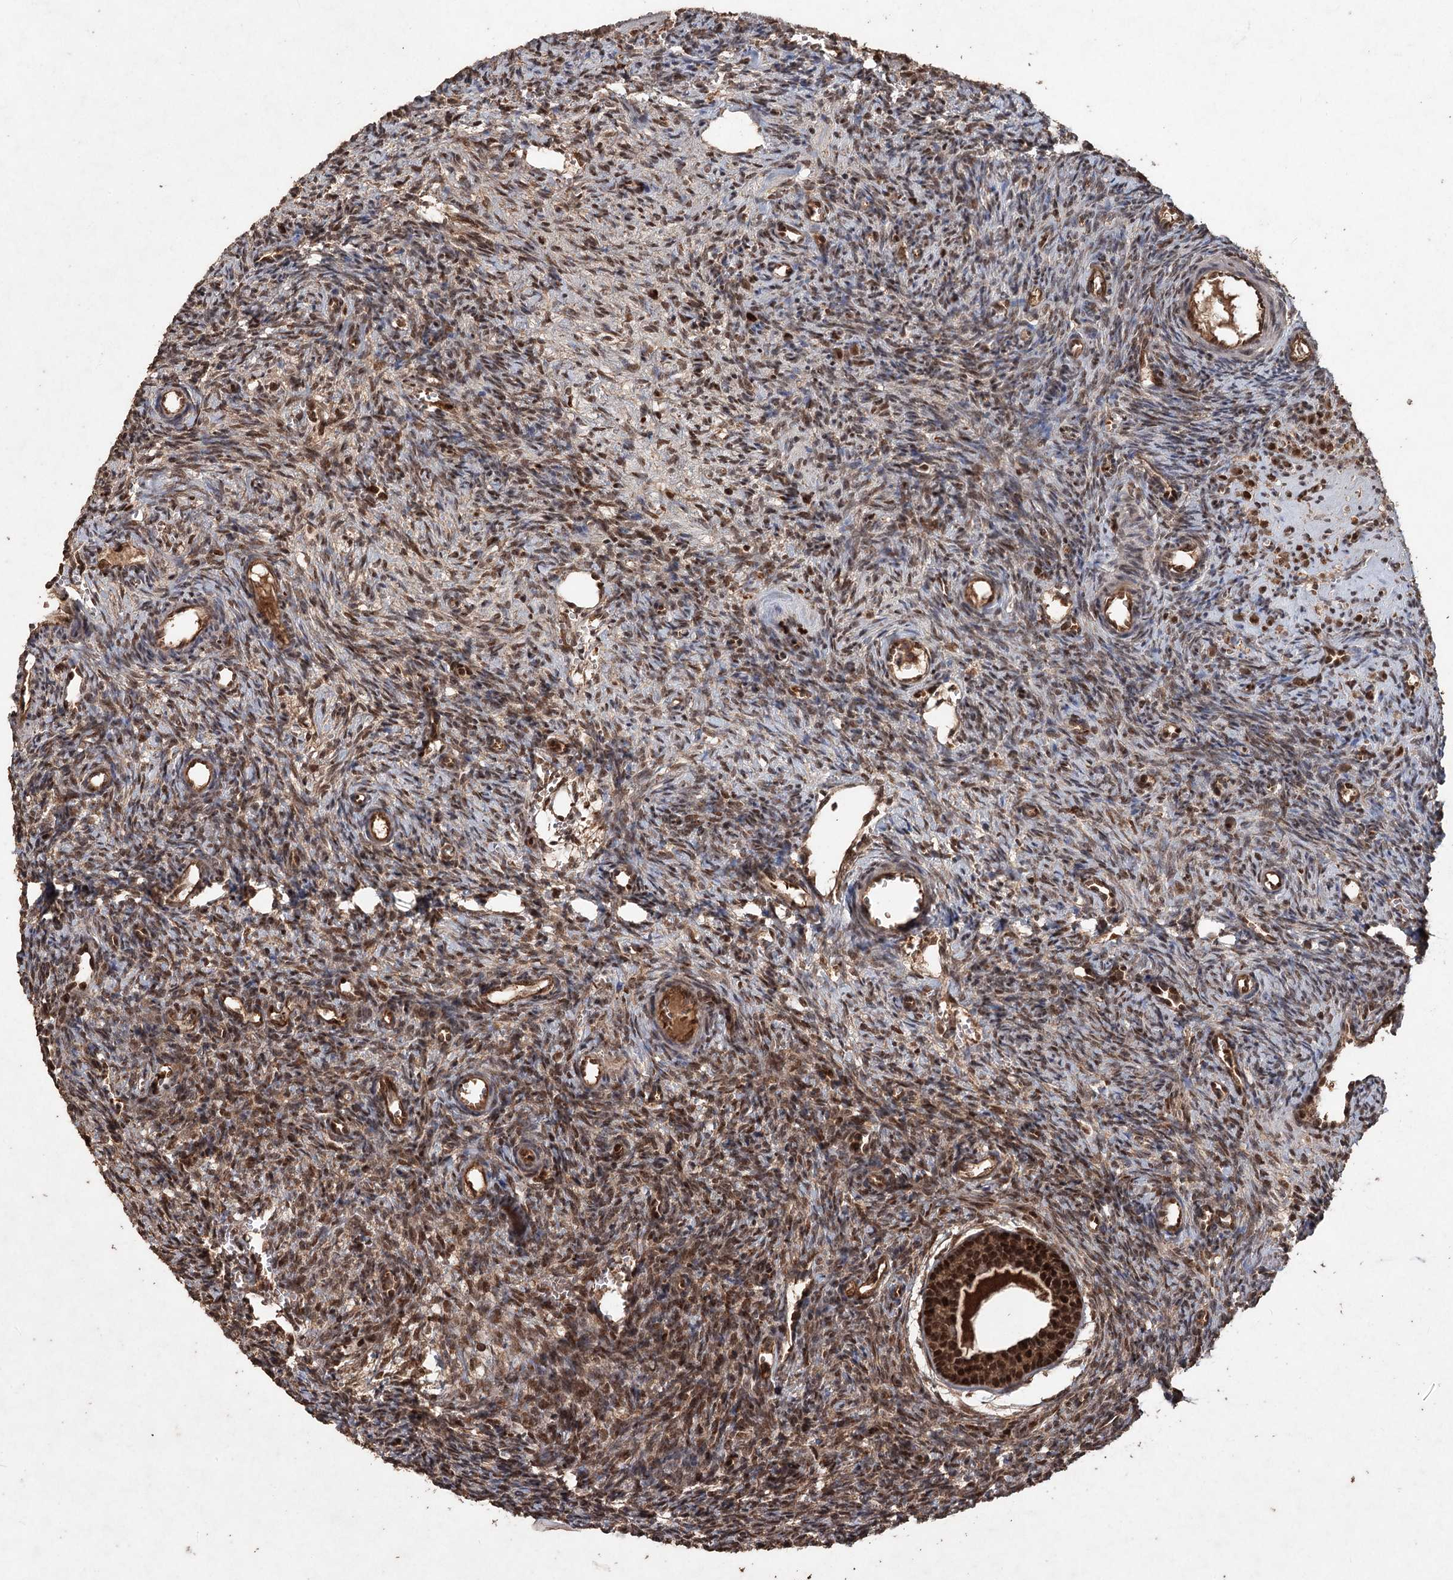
{"staining": {"intensity": "strong", "quantity": ">75%", "location": "cytoplasmic/membranous,nuclear"}, "tissue": "ovary", "cell_type": "Follicle cells", "image_type": "normal", "snomed": [{"axis": "morphology", "description": "Normal tissue, NOS"}, {"axis": "topography", "description": "Ovary"}], "caption": "Immunohistochemistry (IHC) micrograph of unremarkable ovary stained for a protein (brown), which displays high levels of strong cytoplasmic/membranous,nuclear staining in about >75% of follicle cells.", "gene": "FBXO7", "patient": {"sex": "female", "age": 39}}